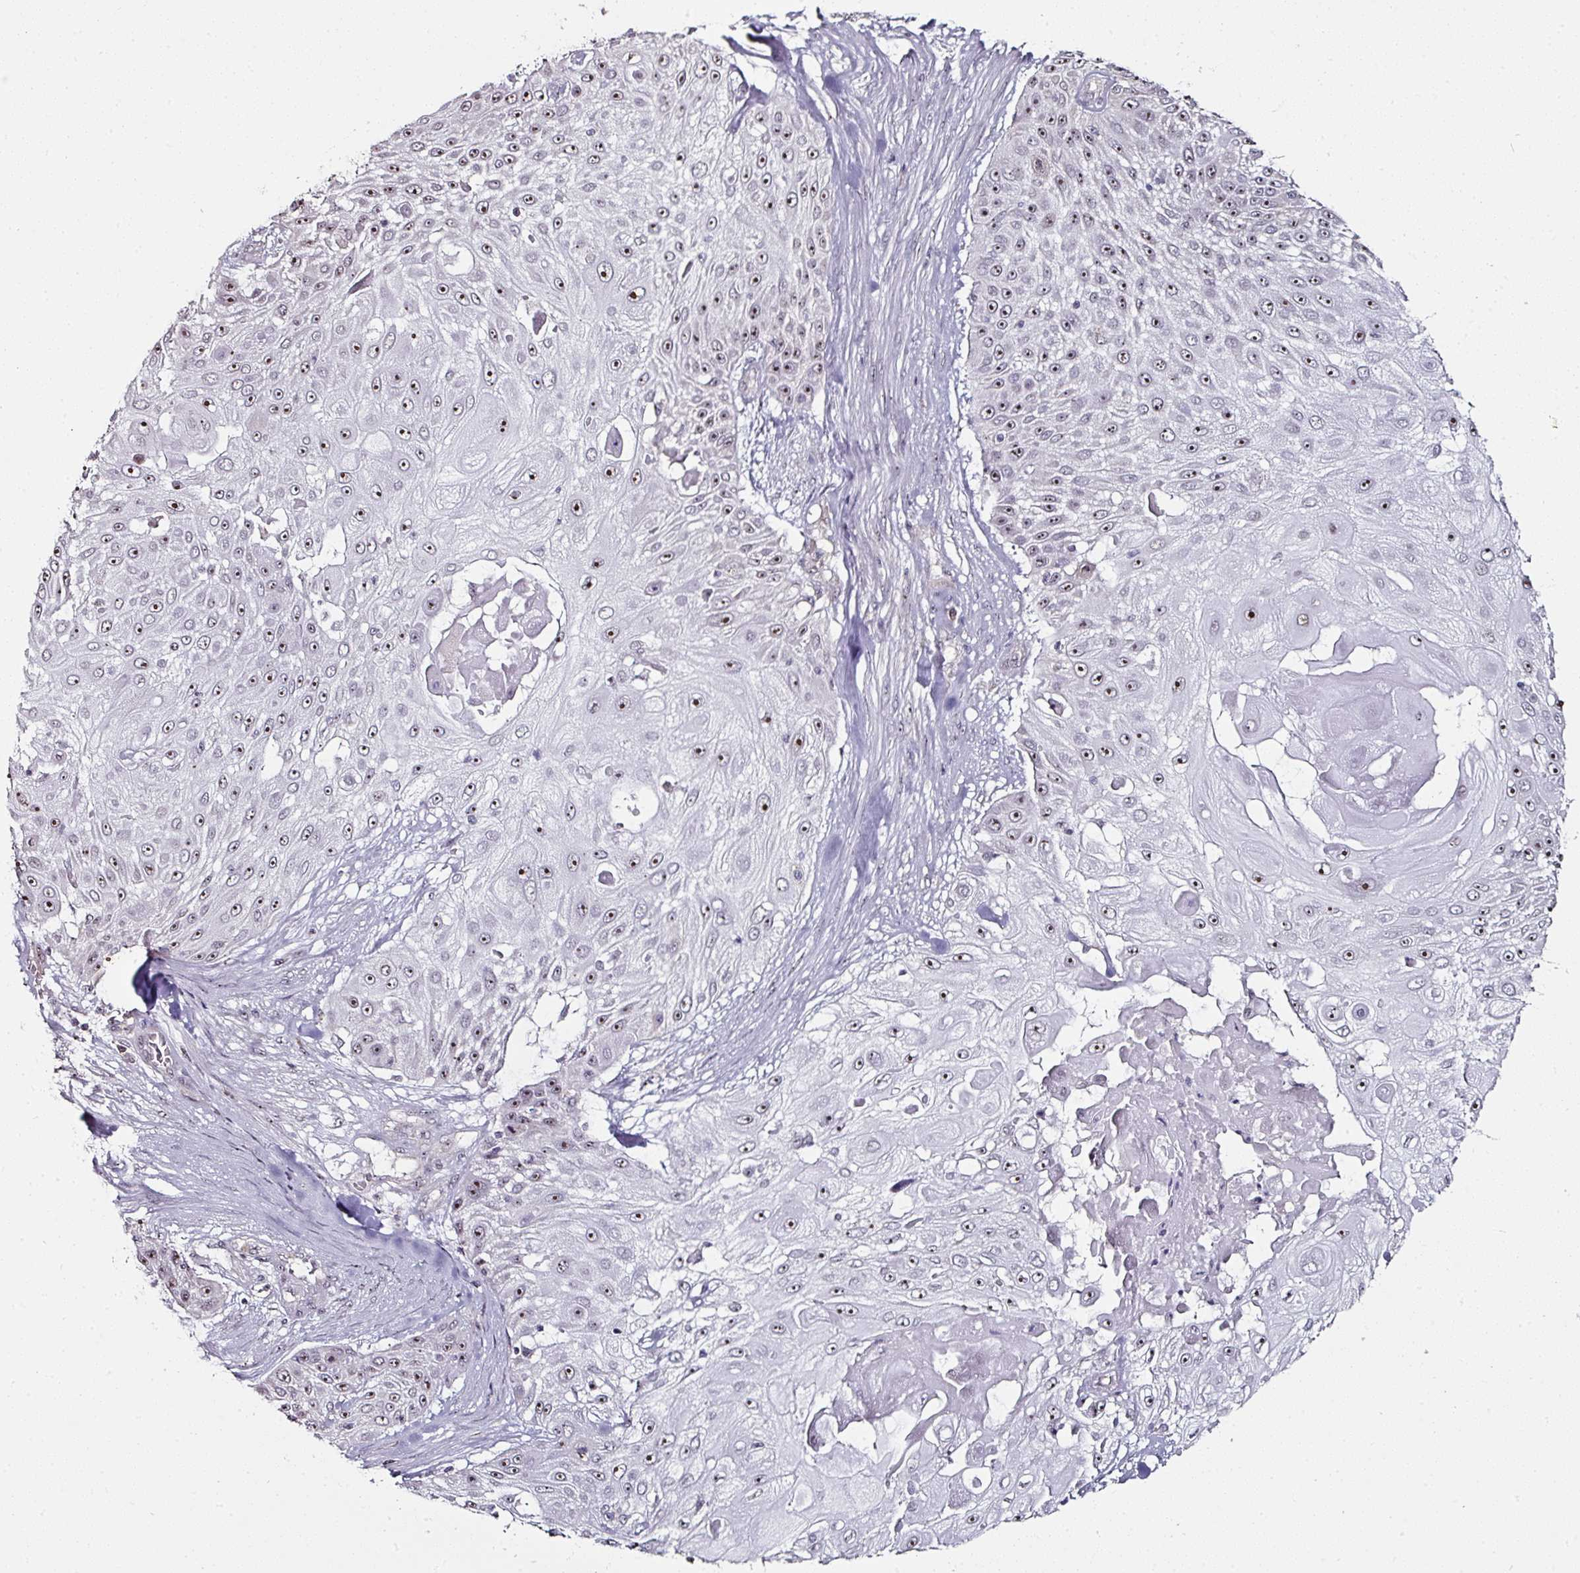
{"staining": {"intensity": "strong", "quantity": "25%-75%", "location": "cytoplasmic/membranous,nuclear"}, "tissue": "skin cancer", "cell_type": "Tumor cells", "image_type": "cancer", "snomed": [{"axis": "morphology", "description": "Squamous cell carcinoma, NOS"}, {"axis": "topography", "description": "Skin"}], "caption": "Human skin cancer stained for a protein (brown) displays strong cytoplasmic/membranous and nuclear positive positivity in approximately 25%-75% of tumor cells.", "gene": "NACC2", "patient": {"sex": "female", "age": 86}}